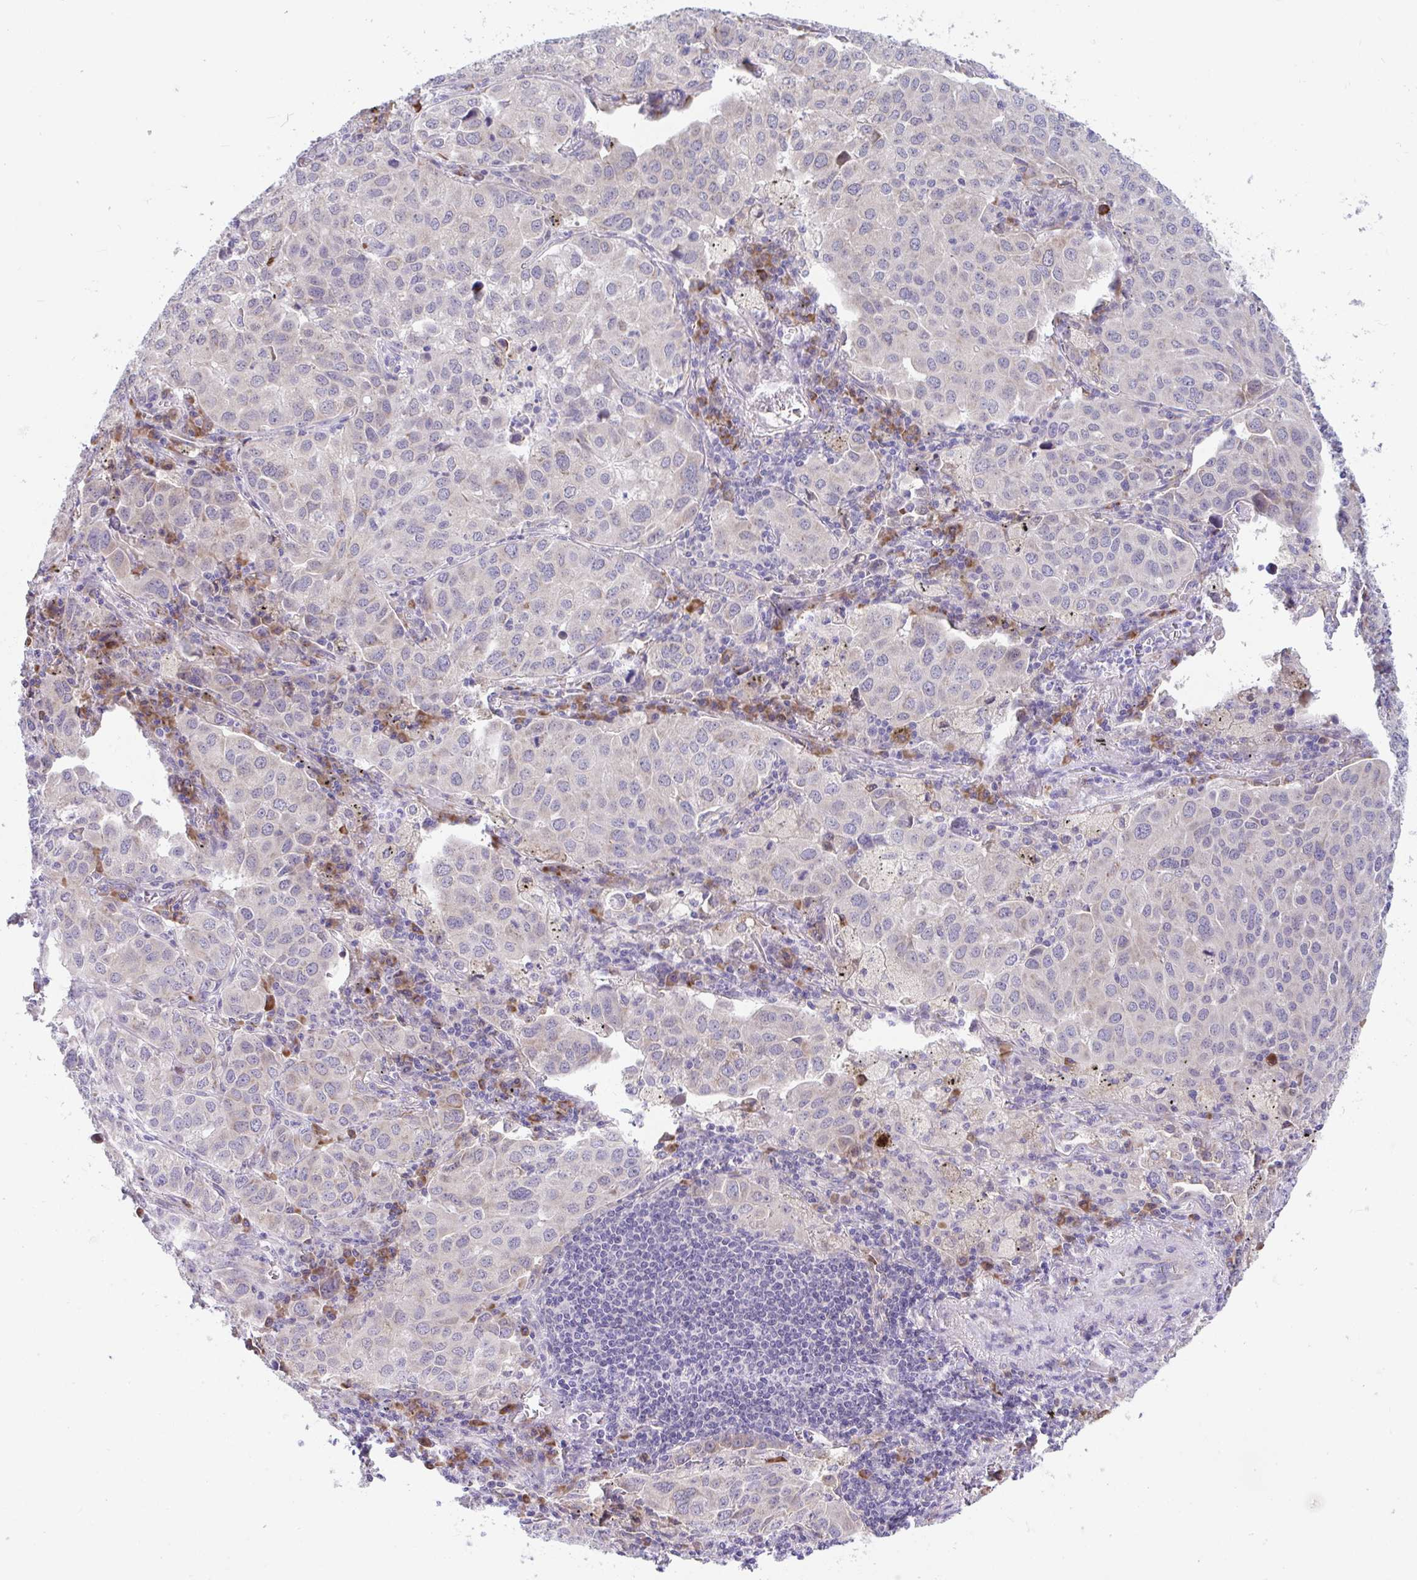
{"staining": {"intensity": "weak", "quantity": "<25%", "location": "cytoplasmic/membranous"}, "tissue": "lung cancer", "cell_type": "Tumor cells", "image_type": "cancer", "snomed": [{"axis": "morphology", "description": "Adenocarcinoma, NOS"}, {"axis": "morphology", "description": "Adenocarcinoma, metastatic, NOS"}, {"axis": "topography", "description": "Lymph node"}, {"axis": "topography", "description": "Lung"}], "caption": "Micrograph shows no significant protein expression in tumor cells of adenocarcinoma (lung).", "gene": "SUSD4", "patient": {"sex": "female", "age": 65}}